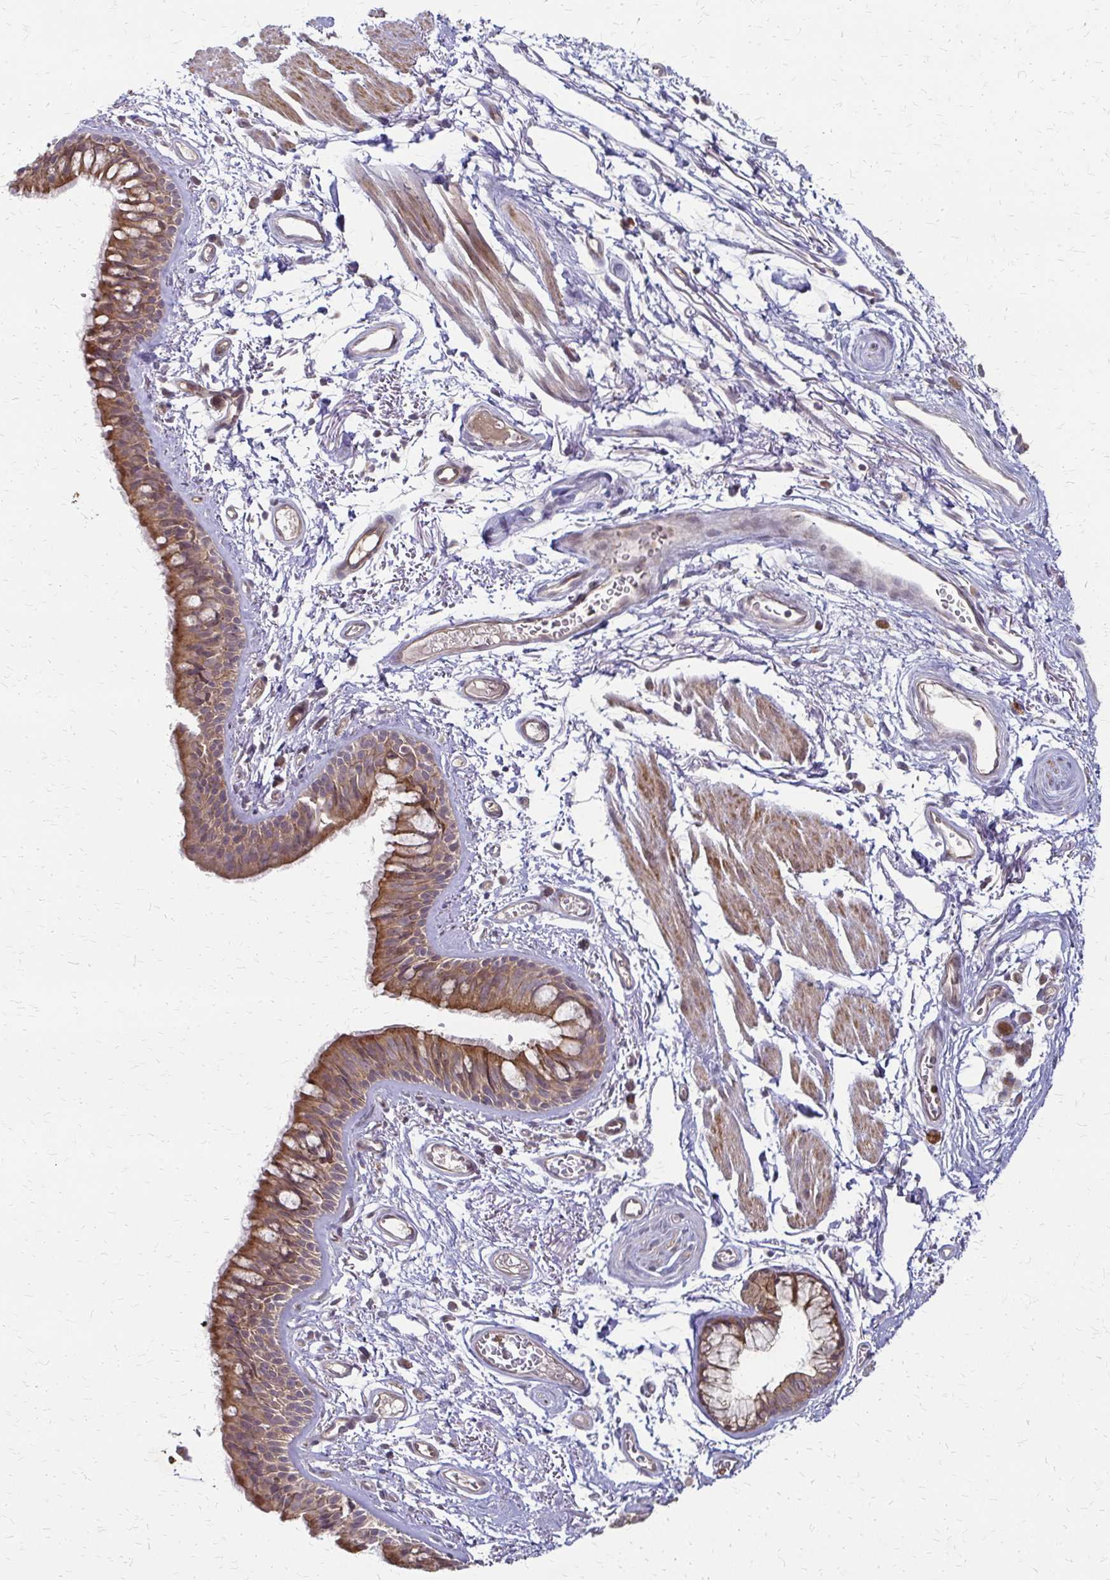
{"staining": {"intensity": "moderate", "quantity": ">75%", "location": "cytoplasmic/membranous"}, "tissue": "bronchus", "cell_type": "Respiratory epithelial cells", "image_type": "normal", "snomed": [{"axis": "morphology", "description": "Normal tissue, NOS"}, {"axis": "topography", "description": "Cartilage tissue"}, {"axis": "topography", "description": "Bronchus"}], "caption": "Immunohistochemical staining of unremarkable bronchus displays moderate cytoplasmic/membranous protein staining in about >75% of respiratory epithelial cells. The protein is shown in brown color, while the nuclei are stained blue.", "gene": "ZNF383", "patient": {"sex": "female", "age": 79}}